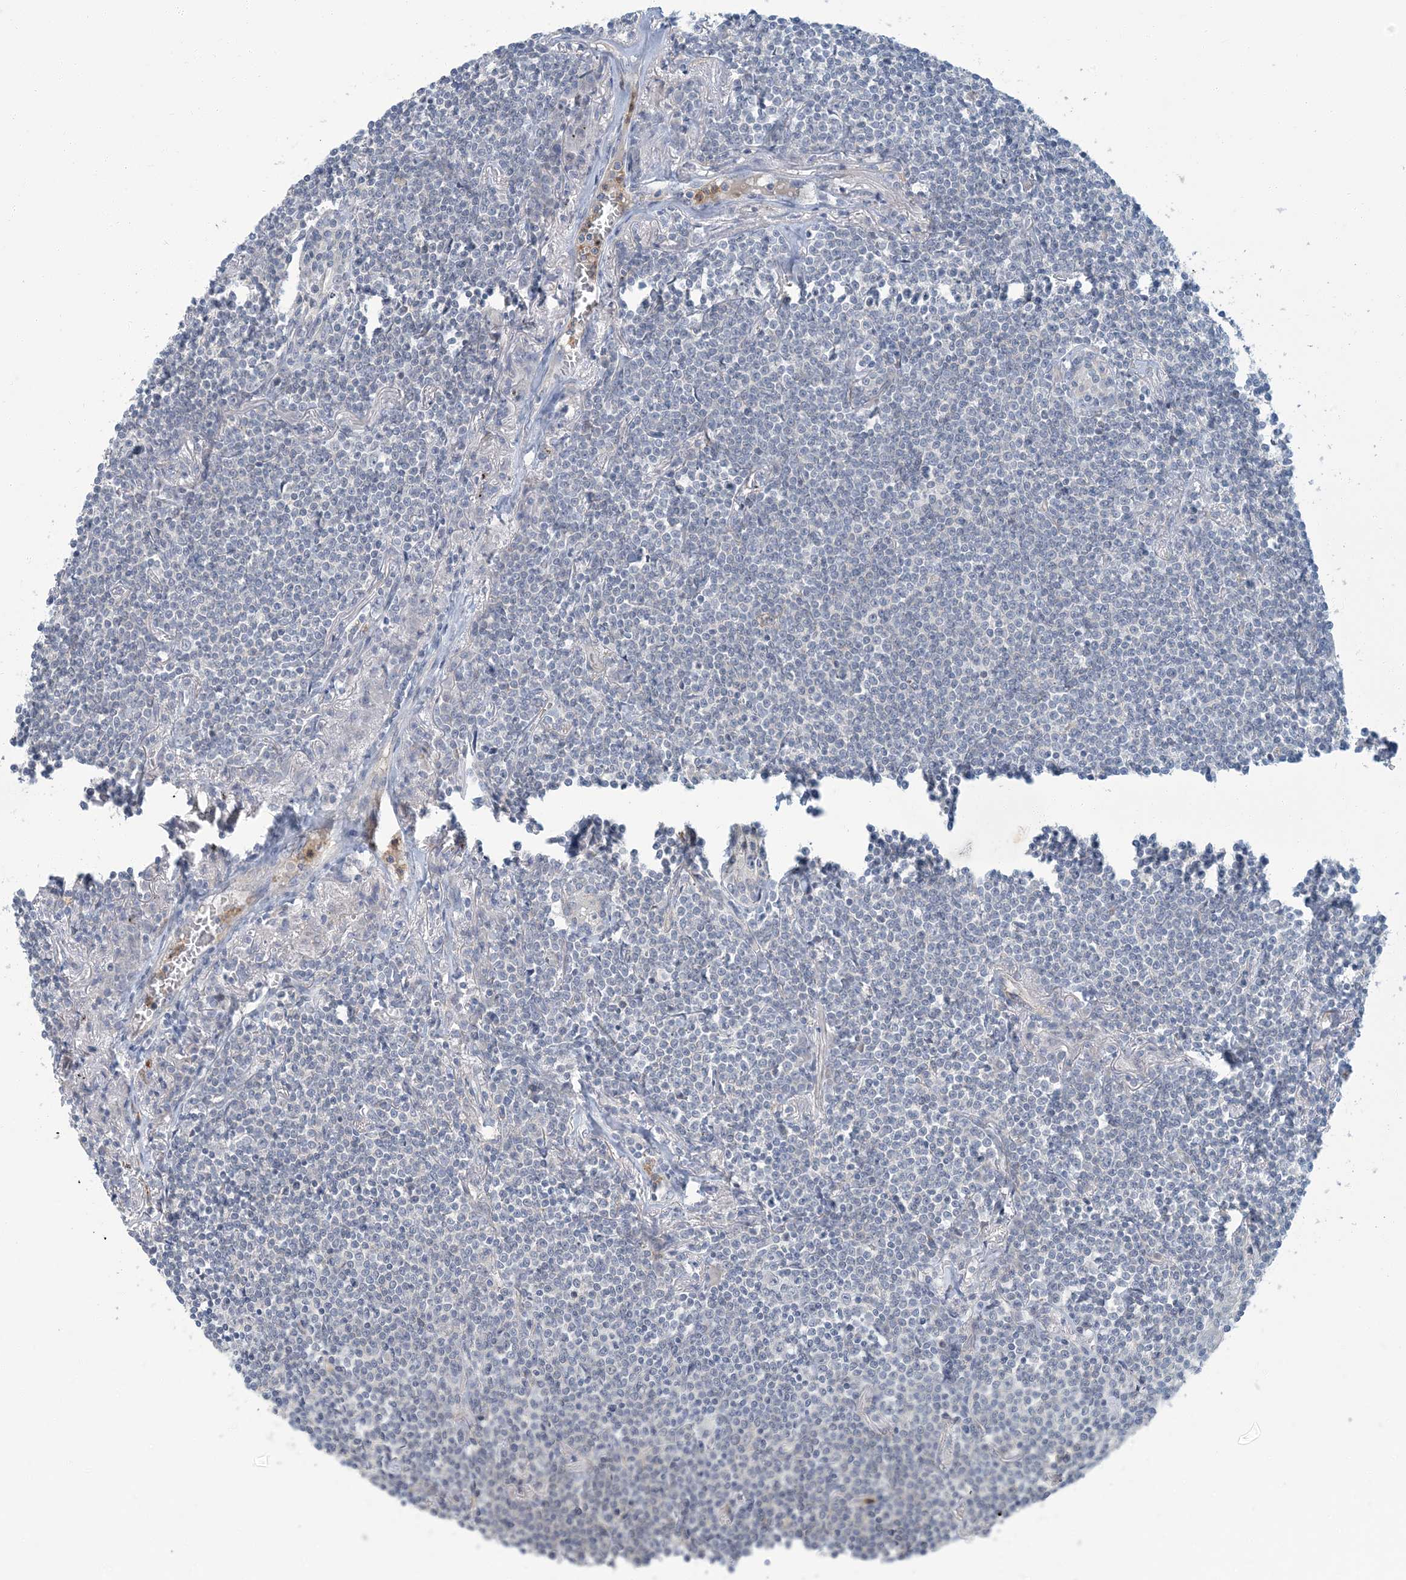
{"staining": {"intensity": "negative", "quantity": "none", "location": "none"}, "tissue": "lymphoma", "cell_type": "Tumor cells", "image_type": "cancer", "snomed": [{"axis": "morphology", "description": "Malignant lymphoma, non-Hodgkin's type, Low grade"}, {"axis": "topography", "description": "Lung"}], "caption": "Tumor cells show no significant protein expression in malignant lymphoma, non-Hodgkin's type (low-grade). (Brightfield microscopy of DAB (3,3'-diaminobenzidine) IHC at high magnification).", "gene": "EPHA4", "patient": {"sex": "female", "age": 71}}